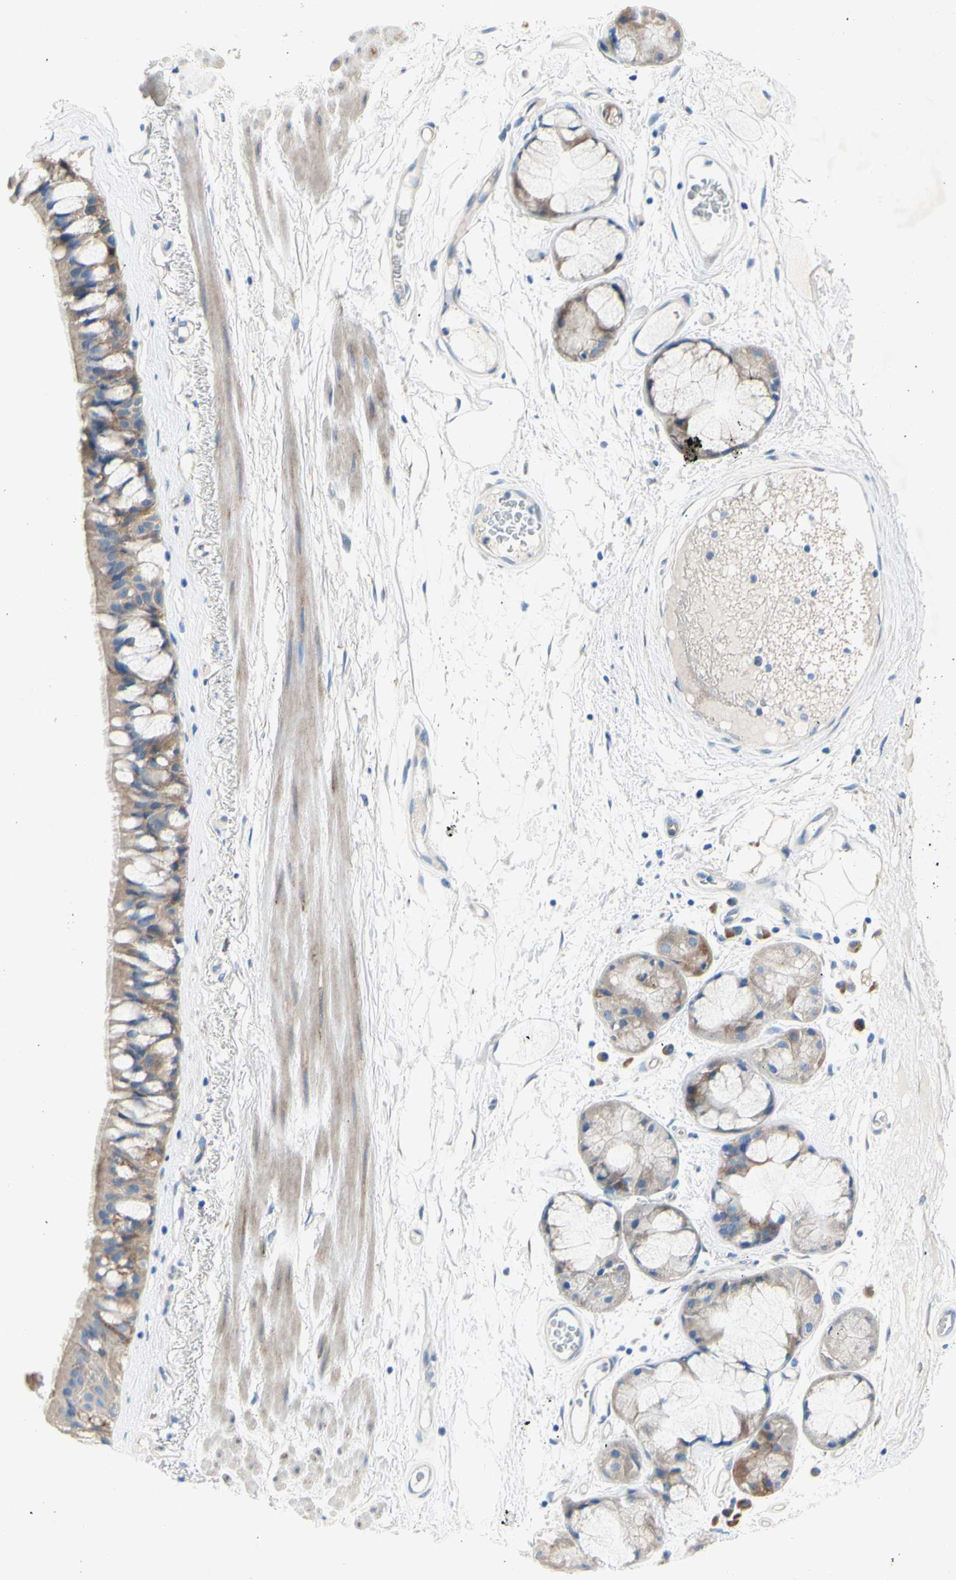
{"staining": {"intensity": "weak", "quantity": "25%-75%", "location": "cytoplasmic/membranous"}, "tissue": "bronchus", "cell_type": "Respiratory epithelial cells", "image_type": "normal", "snomed": [{"axis": "morphology", "description": "Normal tissue, NOS"}, {"axis": "topography", "description": "Bronchus"}], "caption": "An immunohistochemistry (IHC) micrograph of benign tissue is shown. Protein staining in brown labels weak cytoplasmic/membranous positivity in bronchus within respiratory epithelial cells.", "gene": "TMIGD2", "patient": {"sex": "male", "age": 66}}